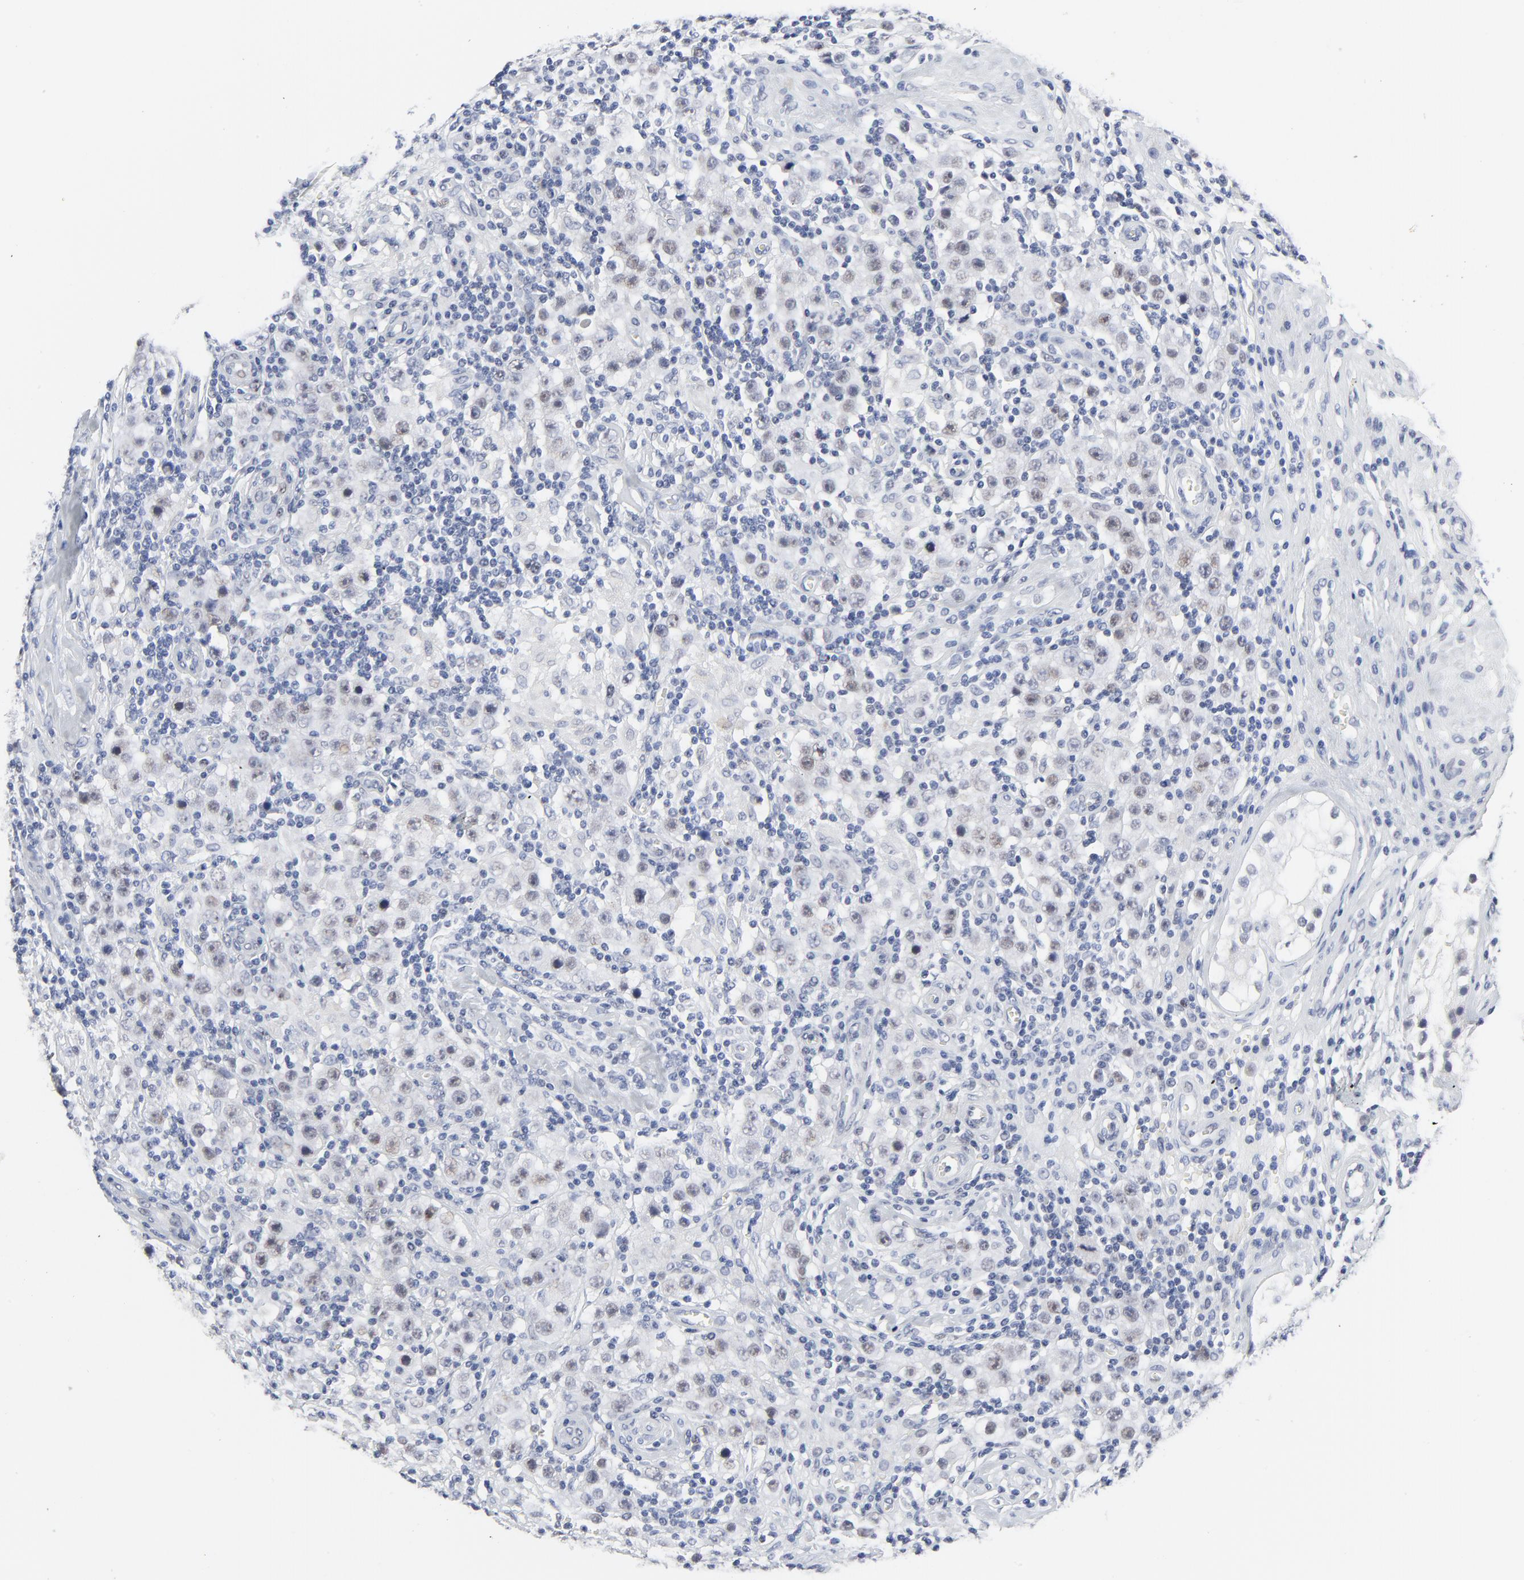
{"staining": {"intensity": "weak", "quantity": "25%-75%", "location": "nuclear"}, "tissue": "testis cancer", "cell_type": "Tumor cells", "image_type": "cancer", "snomed": [{"axis": "morphology", "description": "Seminoma, NOS"}, {"axis": "topography", "description": "Testis"}], "caption": "Immunohistochemical staining of human testis cancer displays low levels of weak nuclear positivity in about 25%-75% of tumor cells. The staining was performed using DAB (3,3'-diaminobenzidine), with brown indicating positive protein expression. Nuclei are stained blue with hematoxylin.", "gene": "ZNF589", "patient": {"sex": "male", "age": 32}}